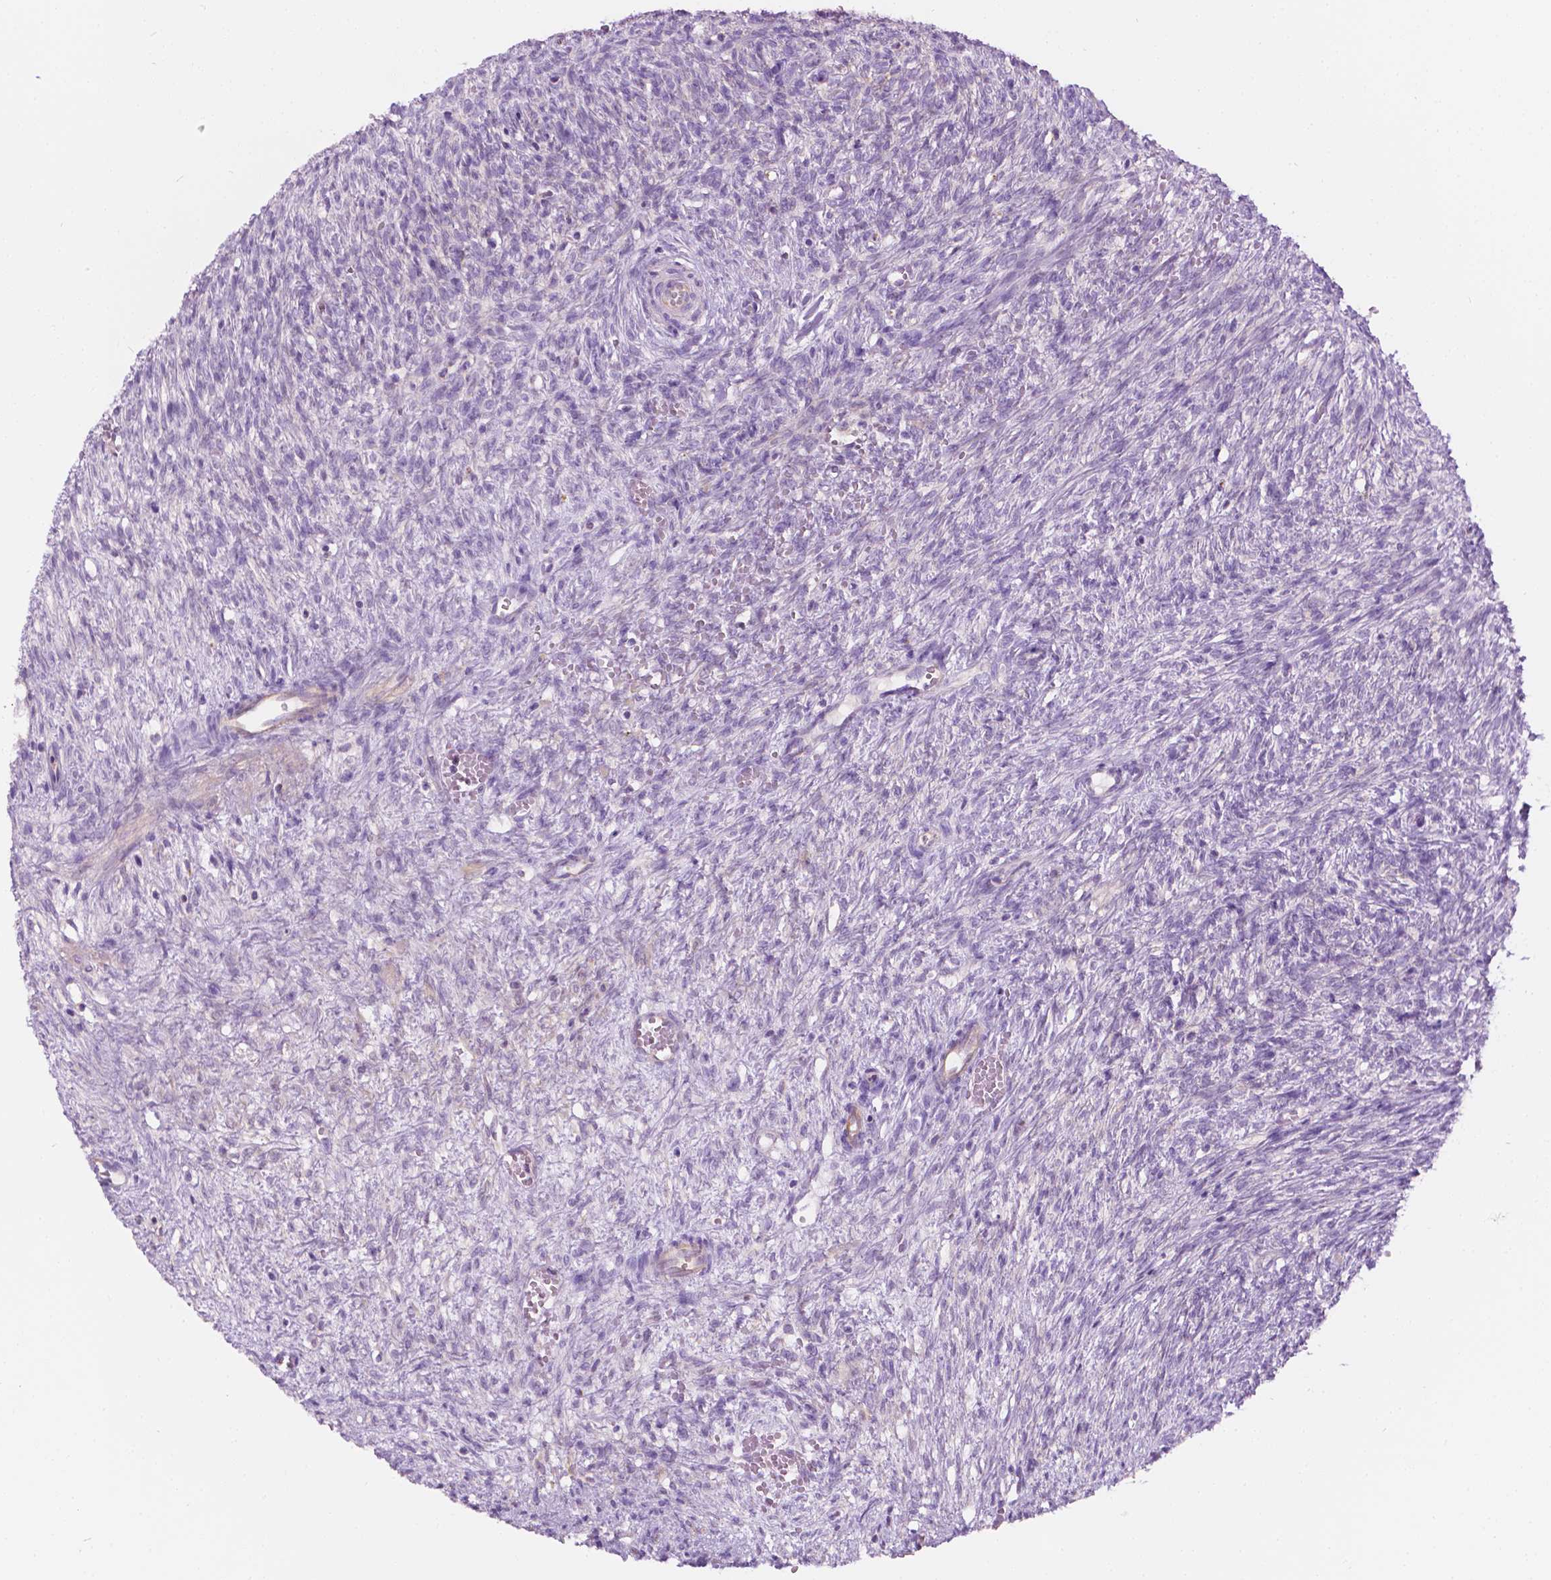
{"staining": {"intensity": "negative", "quantity": "none", "location": "none"}, "tissue": "ovary", "cell_type": "Ovarian stroma cells", "image_type": "normal", "snomed": [{"axis": "morphology", "description": "Normal tissue, NOS"}, {"axis": "topography", "description": "Ovary"}], "caption": "Photomicrograph shows no significant protein staining in ovarian stroma cells of normal ovary.", "gene": "NOS1AP", "patient": {"sex": "female", "age": 46}}